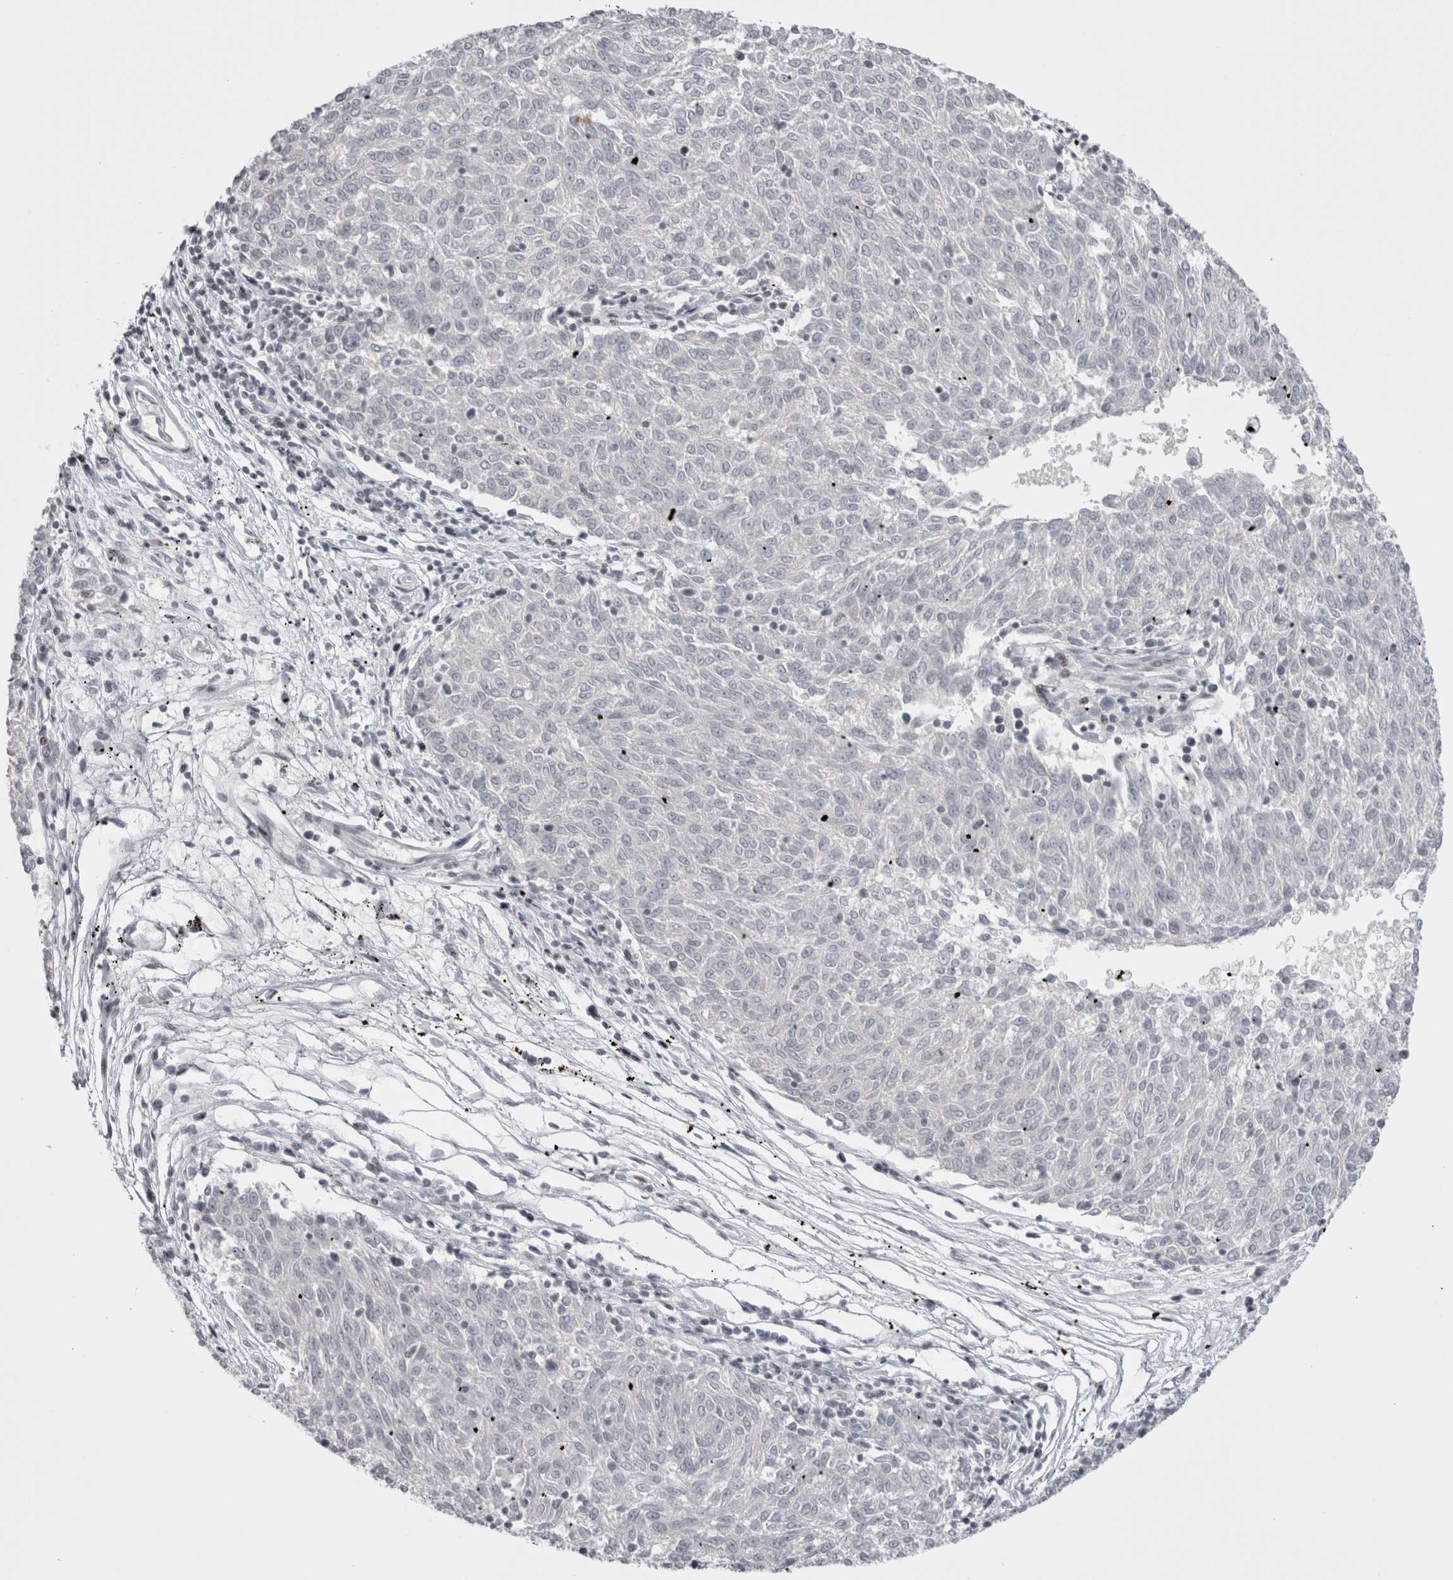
{"staining": {"intensity": "negative", "quantity": "none", "location": "none"}, "tissue": "melanoma", "cell_type": "Tumor cells", "image_type": "cancer", "snomed": [{"axis": "morphology", "description": "Malignant melanoma, NOS"}, {"axis": "topography", "description": "Skin"}], "caption": "This is an immunohistochemistry (IHC) photomicrograph of human malignant melanoma. There is no expression in tumor cells.", "gene": "FNDC8", "patient": {"sex": "female", "age": 72}}